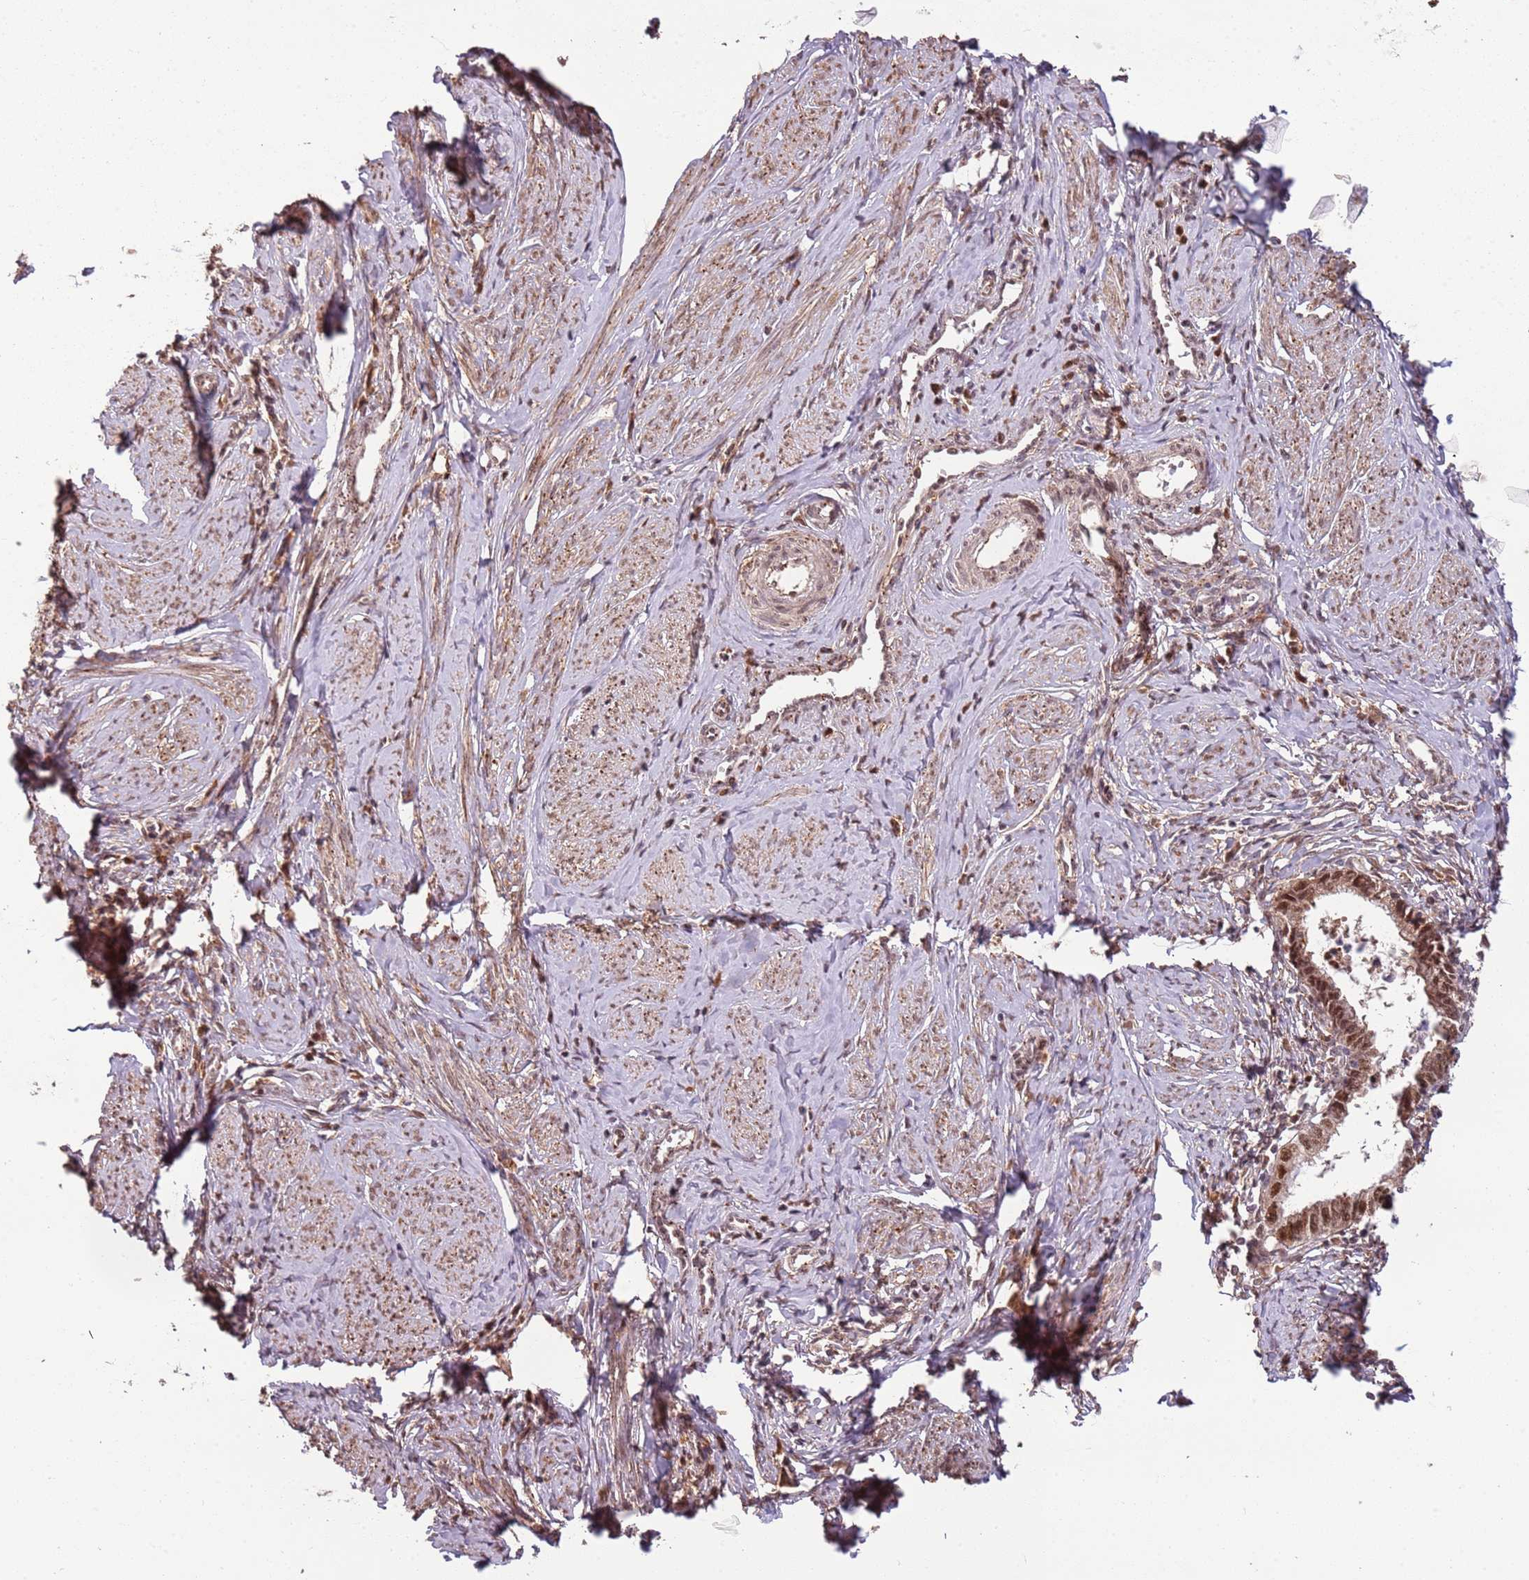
{"staining": {"intensity": "moderate", "quantity": ">75%", "location": "nuclear"}, "tissue": "cervical cancer", "cell_type": "Tumor cells", "image_type": "cancer", "snomed": [{"axis": "morphology", "description": "Adenocarcinoma, NOS"}, {"axis": "topography", "description": "Cervix"}], "caption": "Moderate nuclear positivity for a protein is identified in about >75% of tumor cells of cervical adenocarcinoma using immunohistochemistry (IHC).", "gene": "POLR3H", "patient": {"sex": "female", "age": 36}}